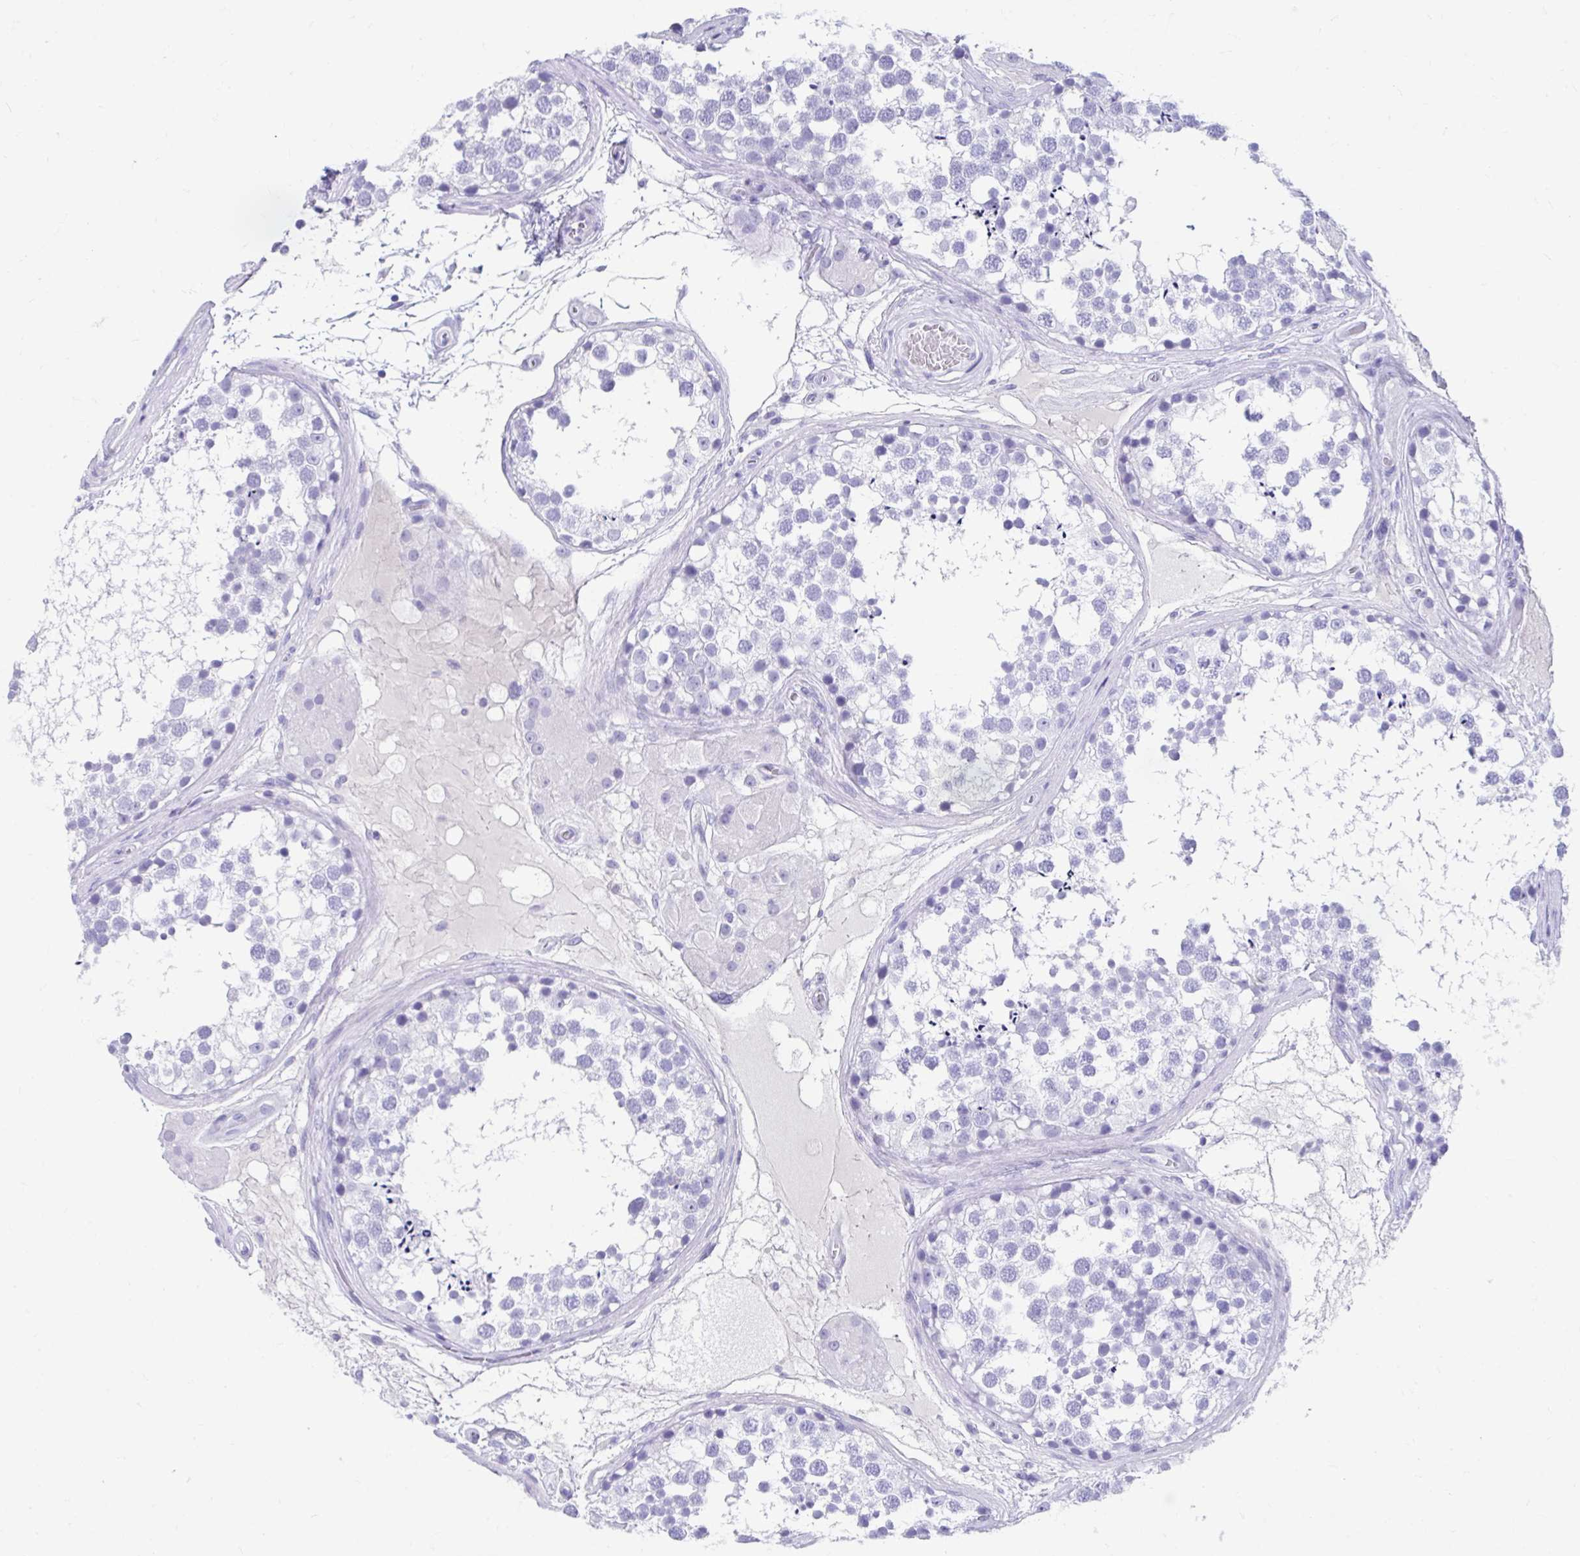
{"staining": {"intensity": "negative", "quantity": "none", "location": "none"}, "tissue": "testis", "cell_type": "Cells in seminiferous ducts", "image_type": "normal", "snomed": [{"axis": "morphology", "description": "Normal tissue, NOS"}, {"axis": "morphology", "description": "Seminoma, NOS"}, {"axis": "topography", "description": "Testis"}], "caption": "This is a micrograph of IHC staining of benign testis, which shows no positivity in cells in seminiferous ducts. (DAB IHC with hematoxylin counter stain).", "gene": "SMIM9", "patient": {"sex": "male", "age": 65}}